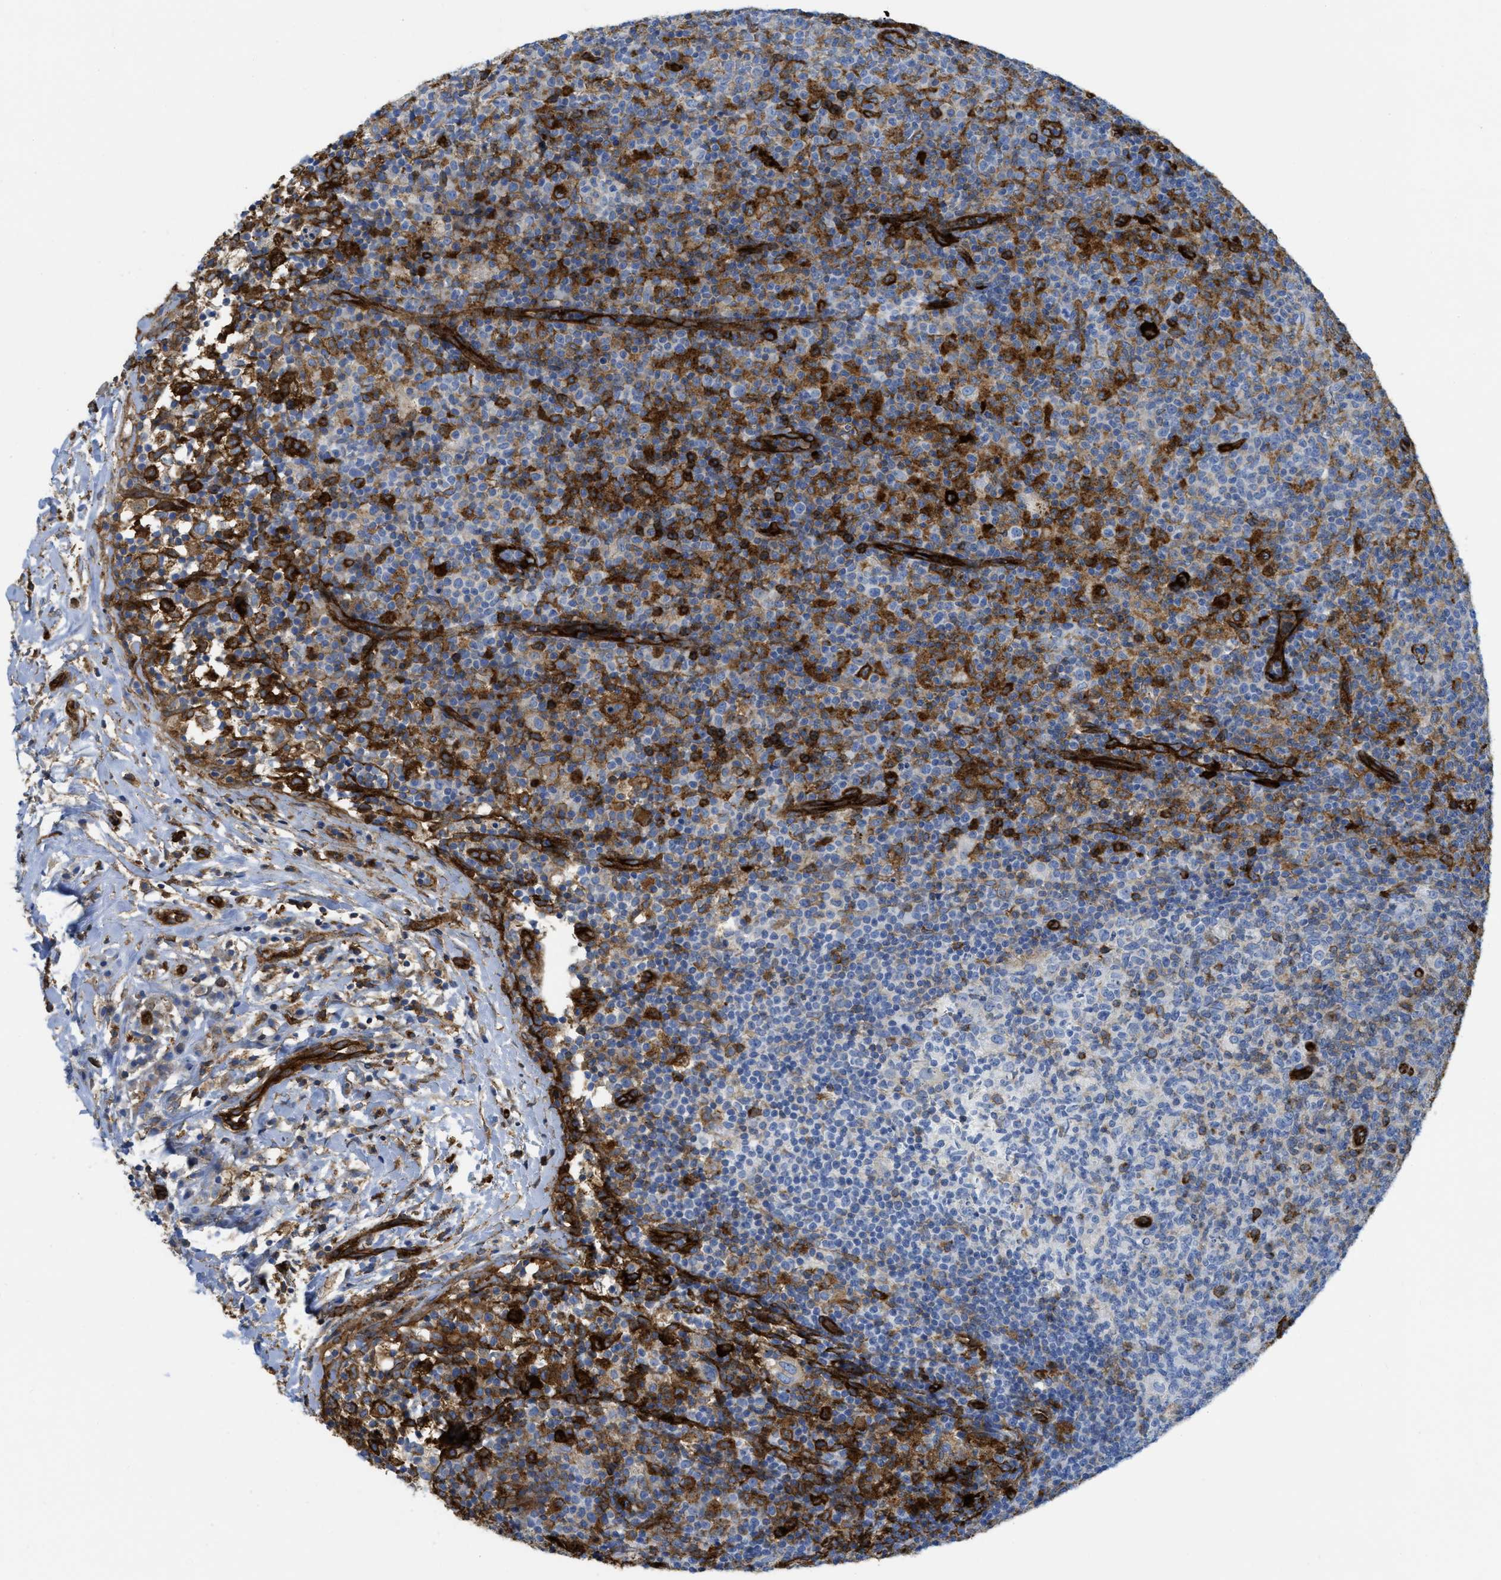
{"staining": {"intensity": "moderate", "quantity": "25%-75%", "location": "cytoplasmic/membranous"}, "tissue": "lymph node", "cell_type": "Germinal center cells", "image_type": "normal", "snomed": [{"axis": "morphology", "description": "Normal tissue, NOS"}, {"axis": "morphology", "description": "Inflammation, NOS"}, {"axis": "topography", "description": "Lymph node"}], "caption": "This photomicrograph exhibits immunohistochemistry (IHC) staining of normal lymph node, with medium moderate cytoplasmic/membranous staining in about 25%-75% of germinal center cells.", "gene": "HIP1", "patient": {"sex": "male", "age": 55}}